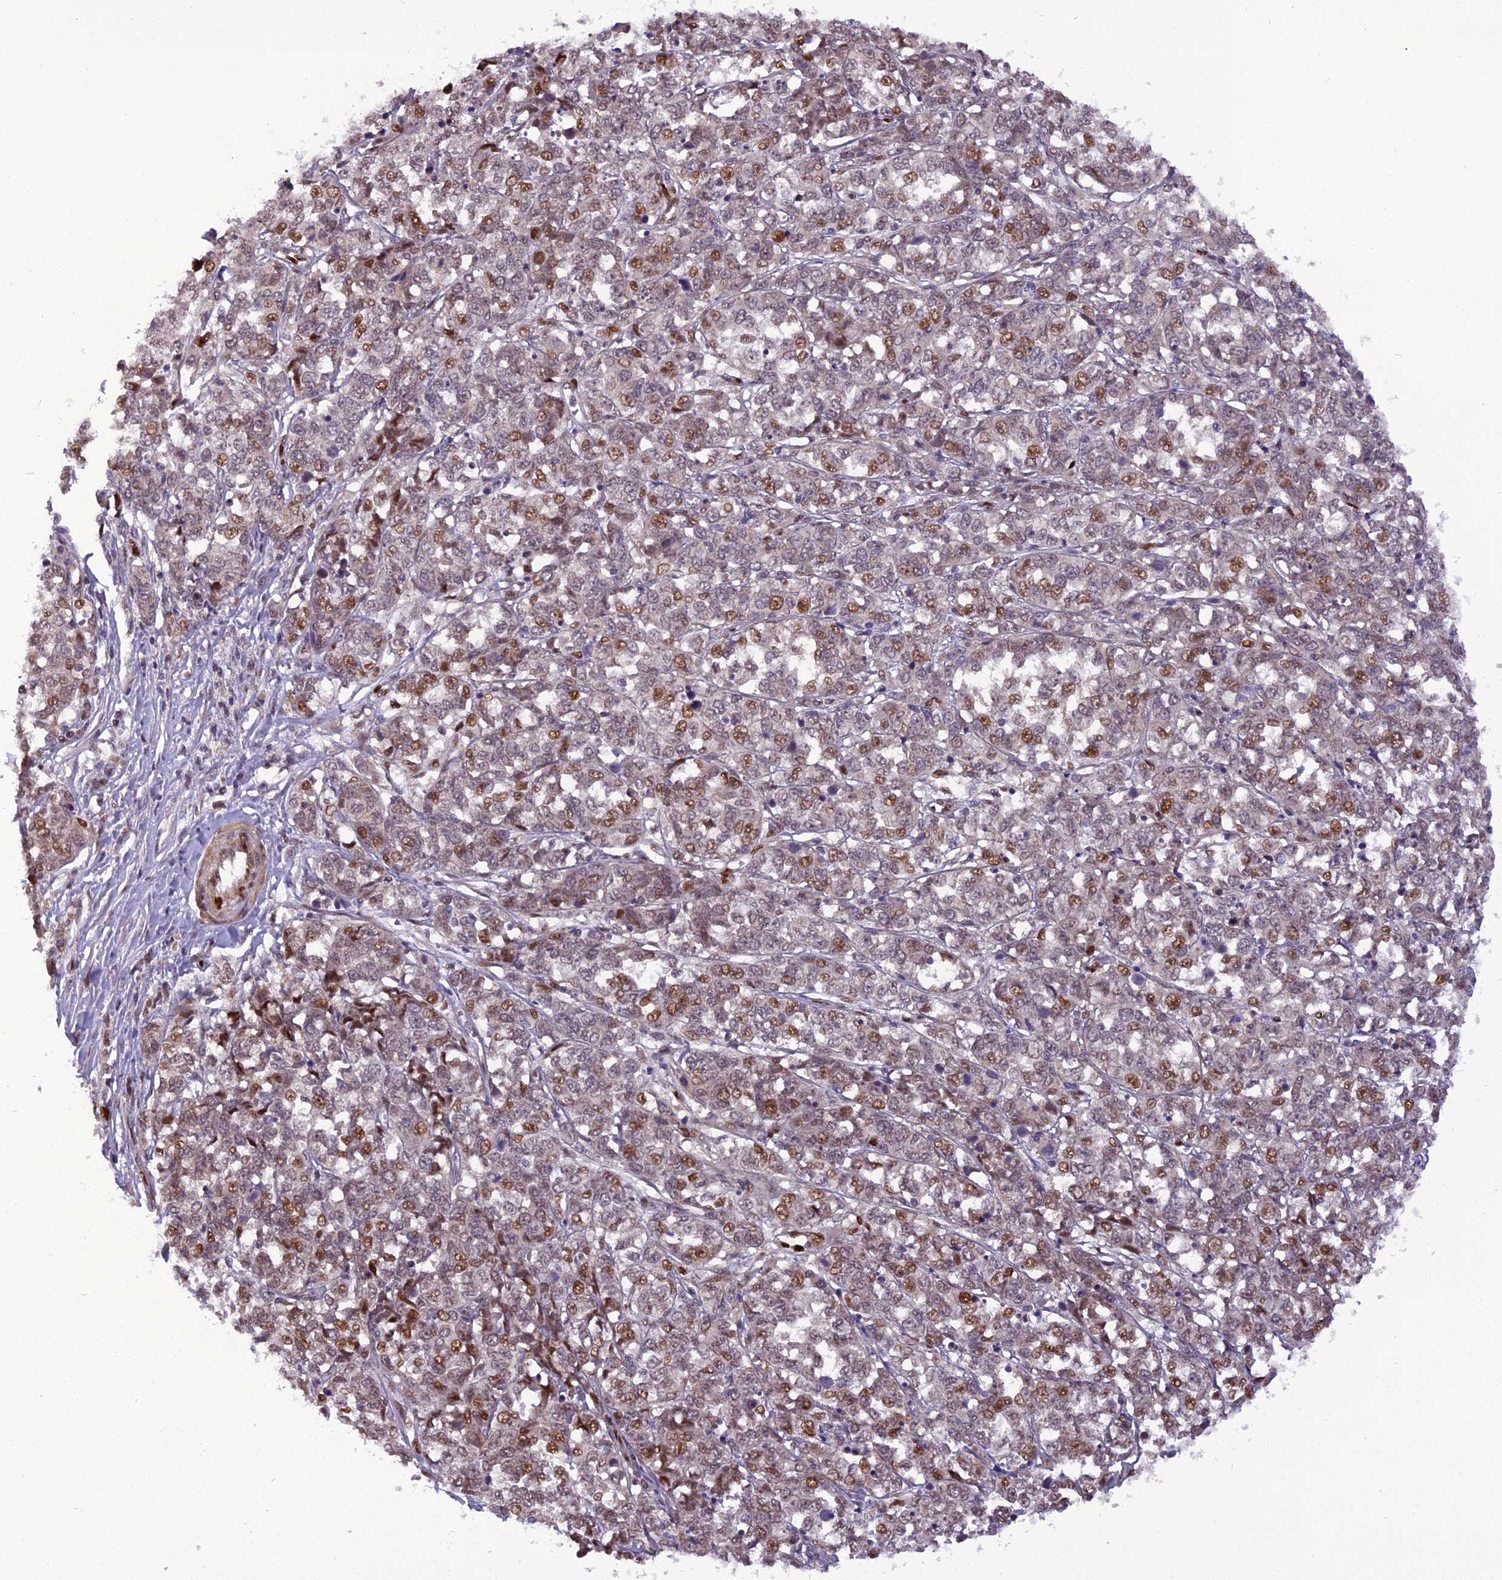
{"staining": {"intensity": "moderate", "quantity": "<25%", "location": "nuclear"}, "tissue": "melanoma", "cell_type": "Tumor cells", "image_type": "cancer", "snomed": [{"axis": "morphology", "description": "Malignant melanoma, NOS"}, {"axis": "topography", "description": "Skin"}], "caption": "Immunohistochemistry (IHC) of malignant melanoma exhibits low levels of moderate nuclear positivity in approximately <25% of tumor cells.", "gene": "MICALL1", "patient": {"sex": "female", "age": 72}}